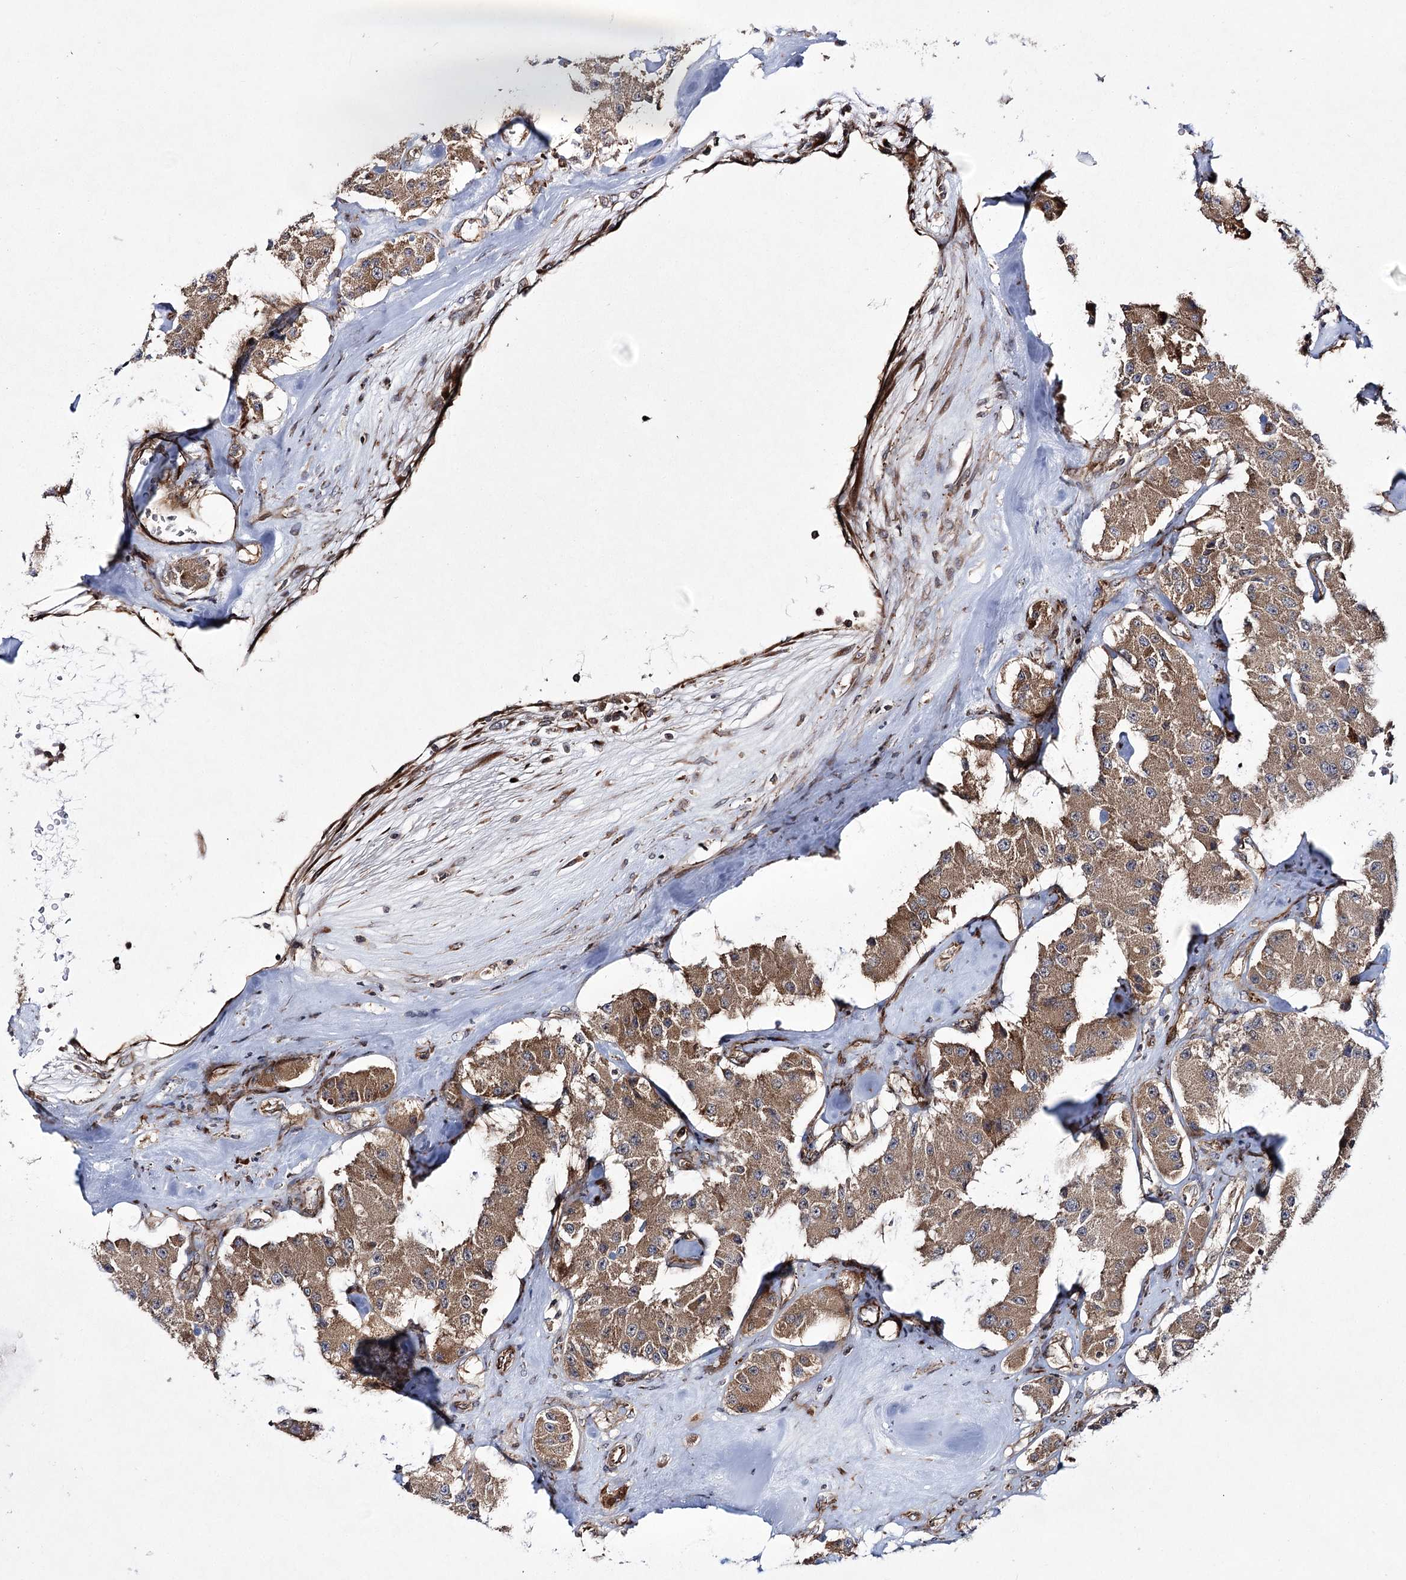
{"staining": {"intensity": "moderate", "quantity": ">75%", "location": "cytoplasmic/membranous"}, "tissue": "carcinoid", "cell_type": "Tumor cells", "image_type": "cancer", "snomed": [{"axis": "morphology", "description": "Carcinoid, malignant, NOS"}, {"axis": "topography", "description": "Pancreas"}], "caption": "About >75% of tumor cells in human carcinoid display moderate cytoplasmic/membranous protein expression as visualized by brown immunohistochemical staining.", "gene": "HECTD2", "patient": {"sex": "male", "age": 41}}